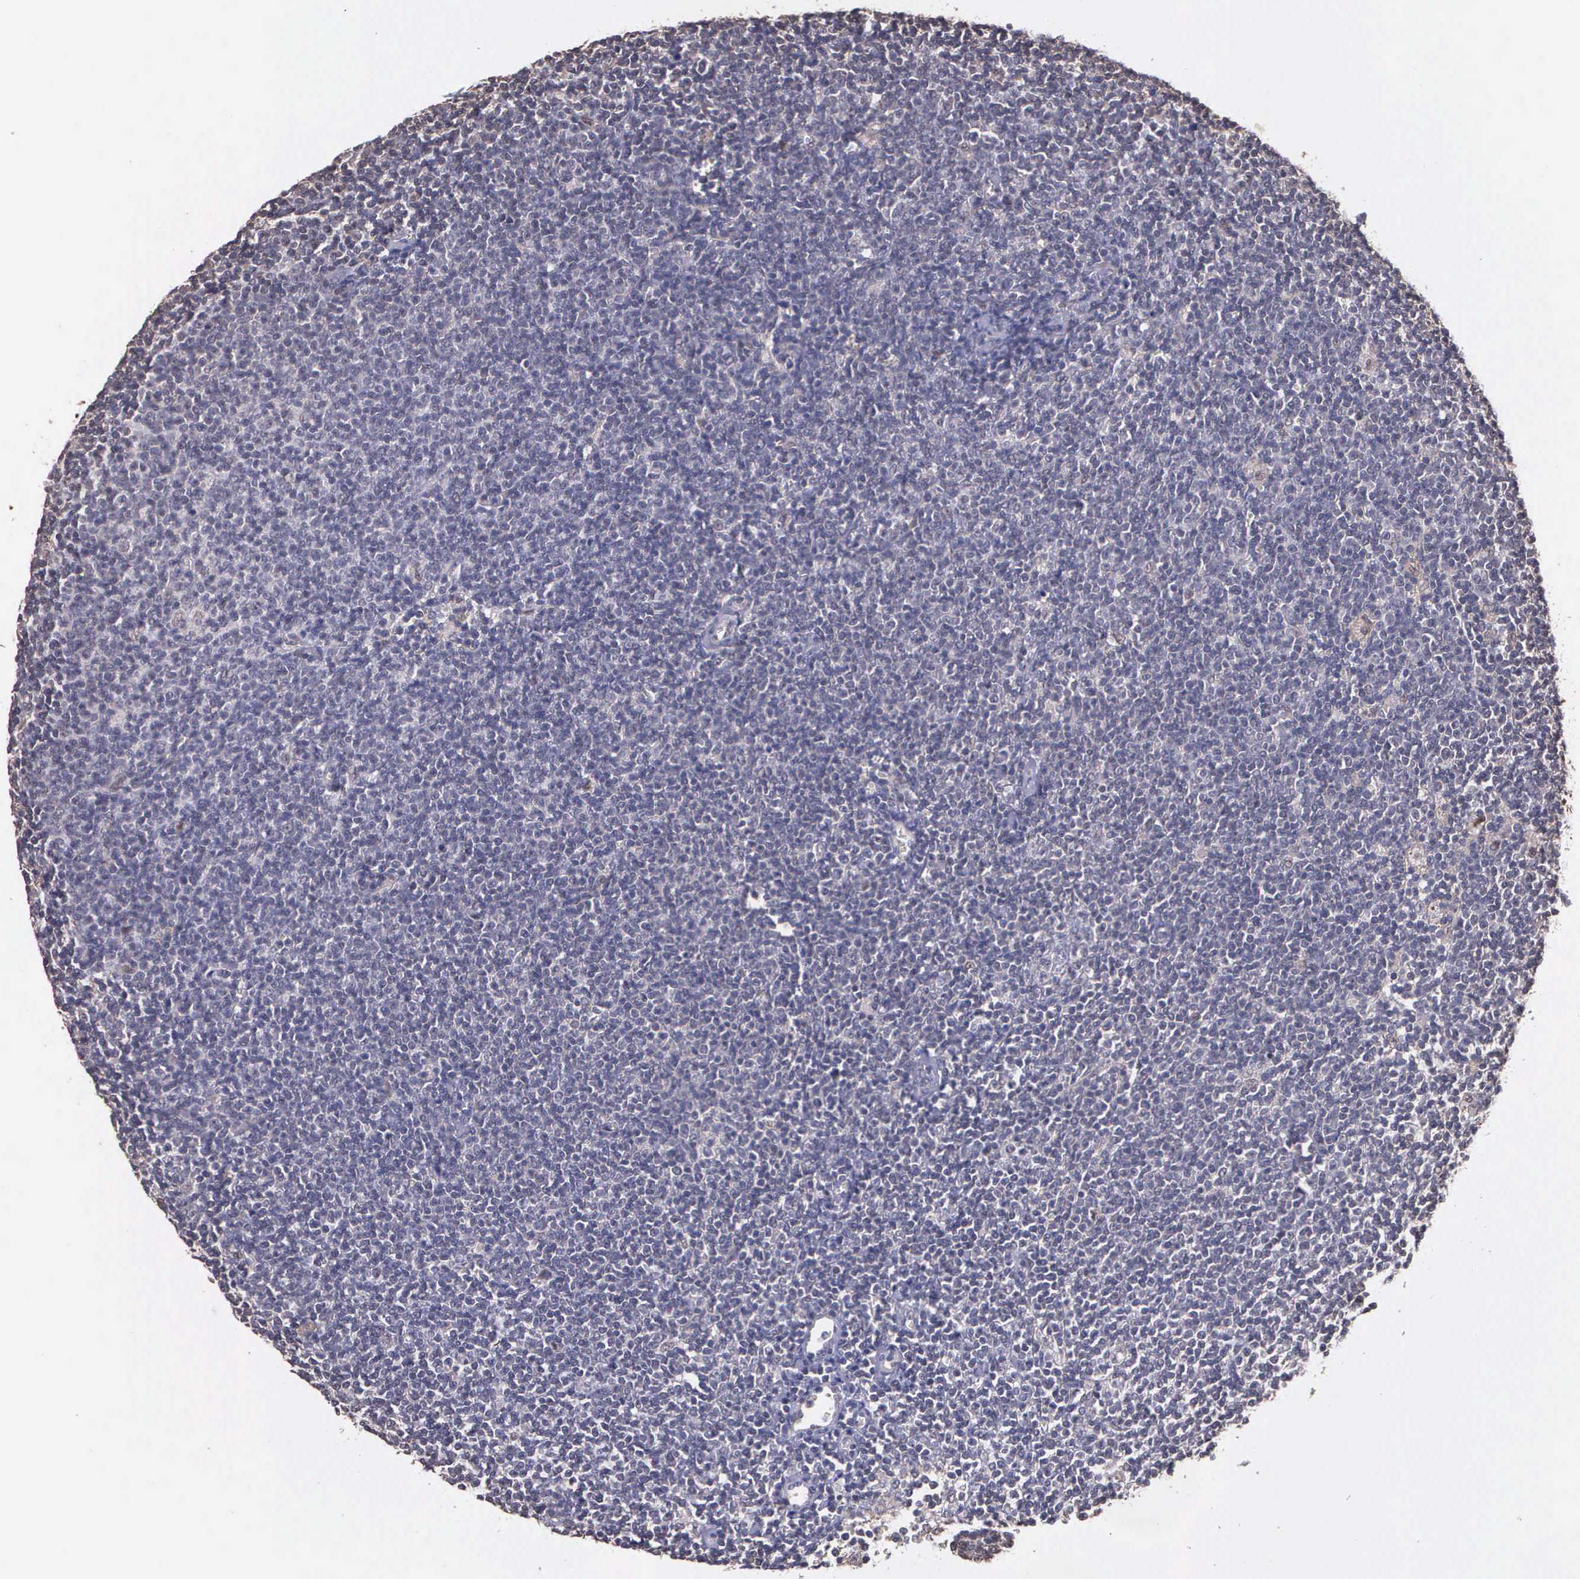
{"staining": {"intensity": "negative", "quantity": "none", "location": "none"}, "tissue": "lymphoma", "cell_type": "Tumor cells", "image_type": "cancer", "snomed": [{"axis": "morphology", "description": "Malignant lymphoma, non-Hodgkin's type, Low grade"}, {"axis": "topography", "description": "Lymph node"}], "caption": "IHC micrograph of neoplastic tissue: low-grade malignant lymphoma, non-Hodgkin's type stained with DAB demonstrates no significant protein staining in tumor cells. The staining is performed using DAB (3,3'-diaminobenzidine) brown chromogen with nuclei counter-stained in using hematoxylin.", "gene": "PSMC1", "patient": {"sex": "male", "age": 65}}